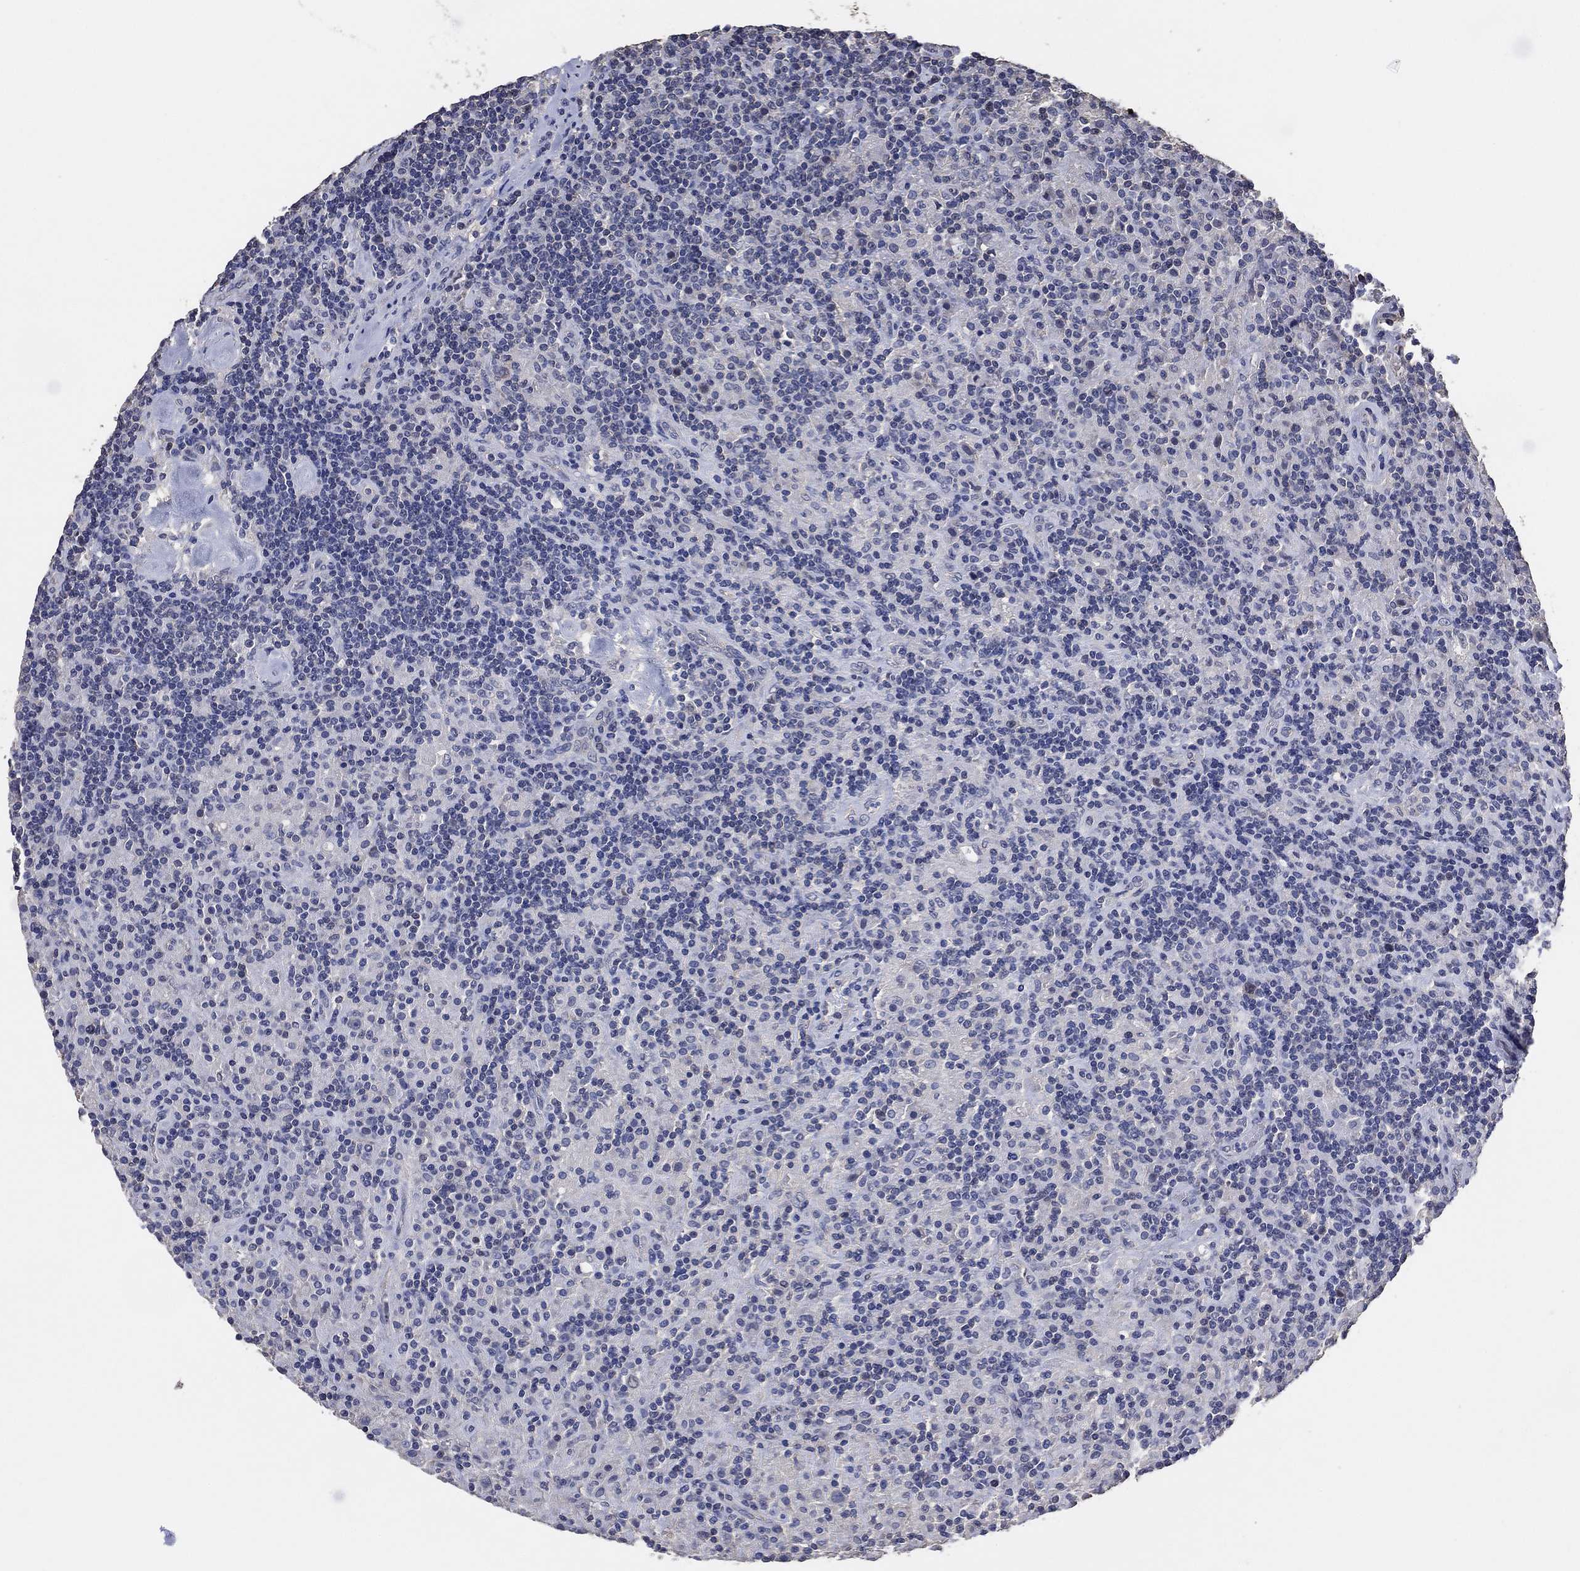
{"staining": {"intensity": "negative", "quantity": "none", "location": "none"}, "tissue": "lymphoma", "cell_type": "Tumor cells", "image_type": "cancer", "snomed": [{"axis": "morphology", "description": "Hodgkin's disease, NOS"}, {"axis": "topography", "description": "Lymph node"}], "caption": "Human lymphoma stained for a protein using immunohistochemistry (IHC) displays no positivity in tumor cells.", "gene": "KLK5", "patient": {"sex": "male", "age": 70}}